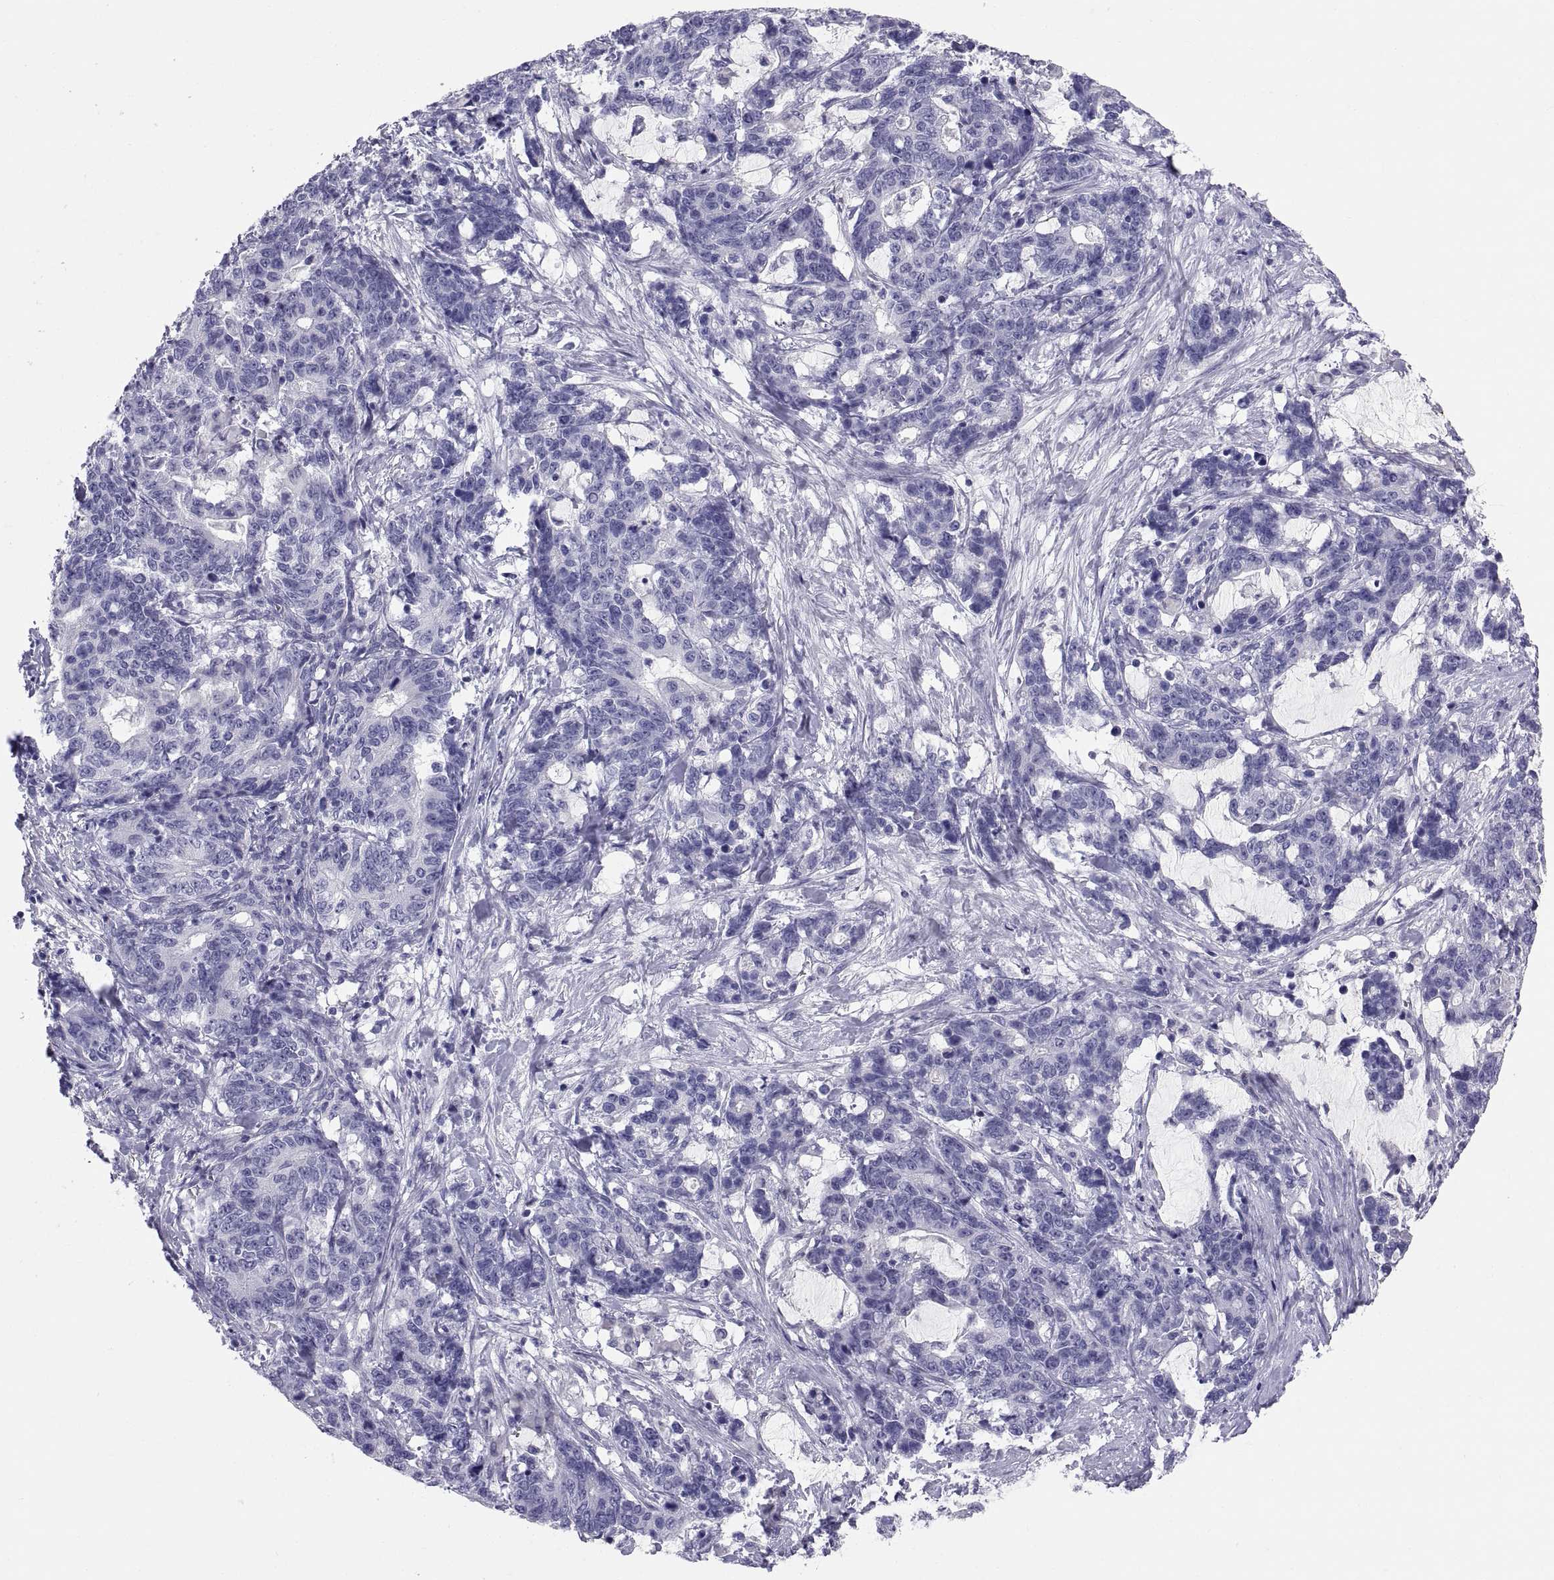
{"staining": {"intensity": "negative", "quantity": "none", "location": "none"}, "tissue": "stomach cancer", "cell_type": "Tumor cells", "image_type": "cancer", "snomed": [{"axis": "morphology", "description": "Normal tissue, NOS"}, {"axis": "morphology", "description": "Adenocarcinoma, NOS"}, {"axis": "topography", "description": "Stomach"}], "caption": "Immunohistochemical staining of human stomach adenocarcinoma displays no significant staining in tumor cells. (DAB IHC, high magnification).", "gene": "FAM170A", "patient": {"sex": "female", "age": 64}}